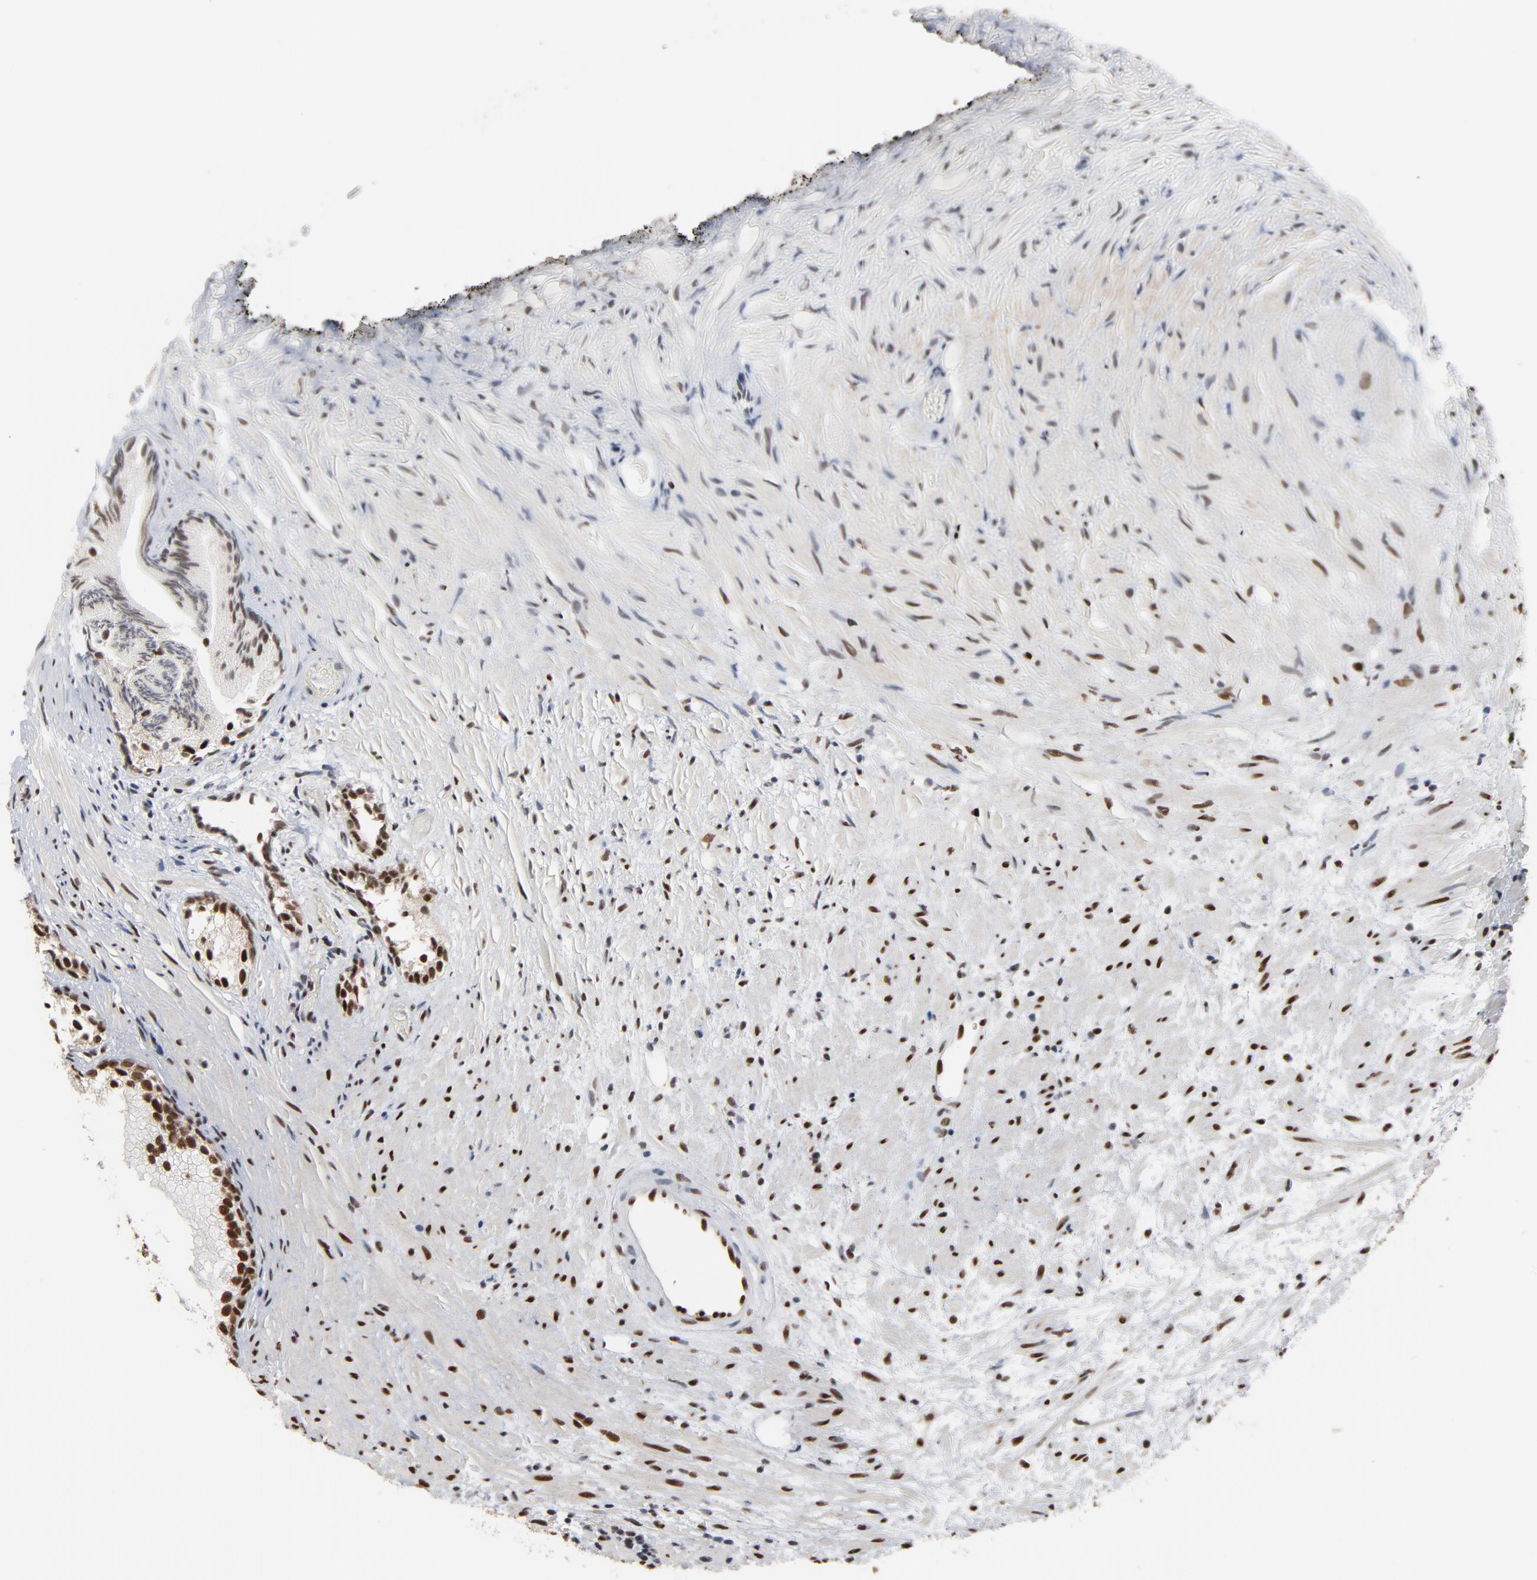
{"staining": {"intensity": "strong", "quantity": ">75%", "location": "nuclear"}, "tissue": "prostate", "cell_type": "Glandular cells", "image_type": "normal", "snomed": [{"axis": "morphology", "description": "Normal tissue, NOS"}, {"axis": "topography", "description": "Prostate"}], "caption": "A high amount of strong nuclear positivity is present in approximately >75% of glandular cells in benign prostate.", "gene": "MRE11", "patient": {"sex": "male", "age": 76}}